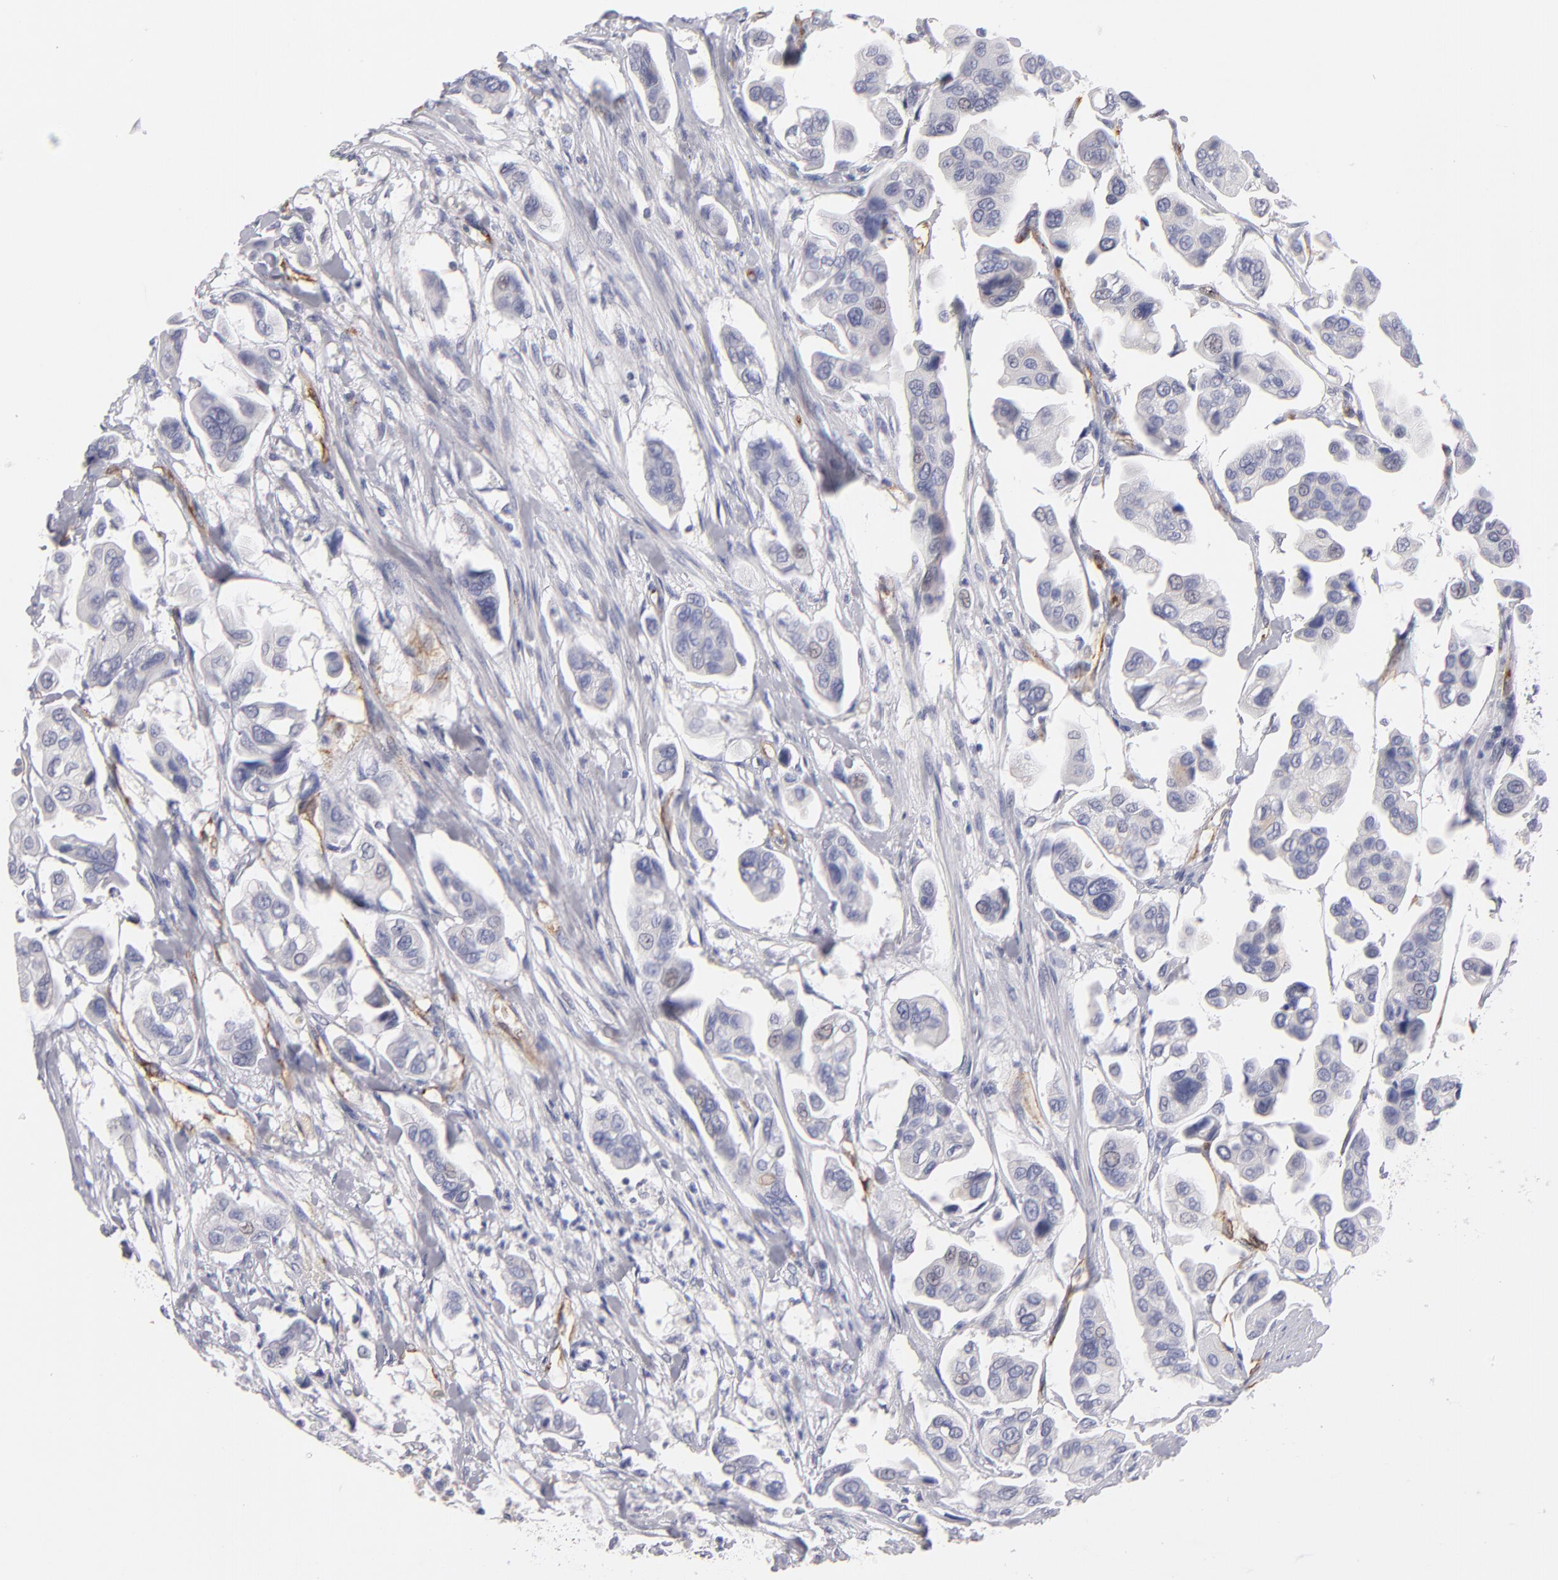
{"staining": {"intensity": "negative", "quantity": "none", "location": "none"}, "tissue": "urothelial cancer", "cell_type": "Tumor cells", "image_type": "cancer", "snomed": [{"axis": "morphology", "description": "Adenocarcinoma, NOS"}, {"axis": "topography", "description": "Urinary bladder"}], "caption": "Immunohistochemical staining of human urothelial cancer demonstrates no significant staining in tumor cells.", "gene": "PLVAP", "patient": {"sex": "male", "age": 61}}